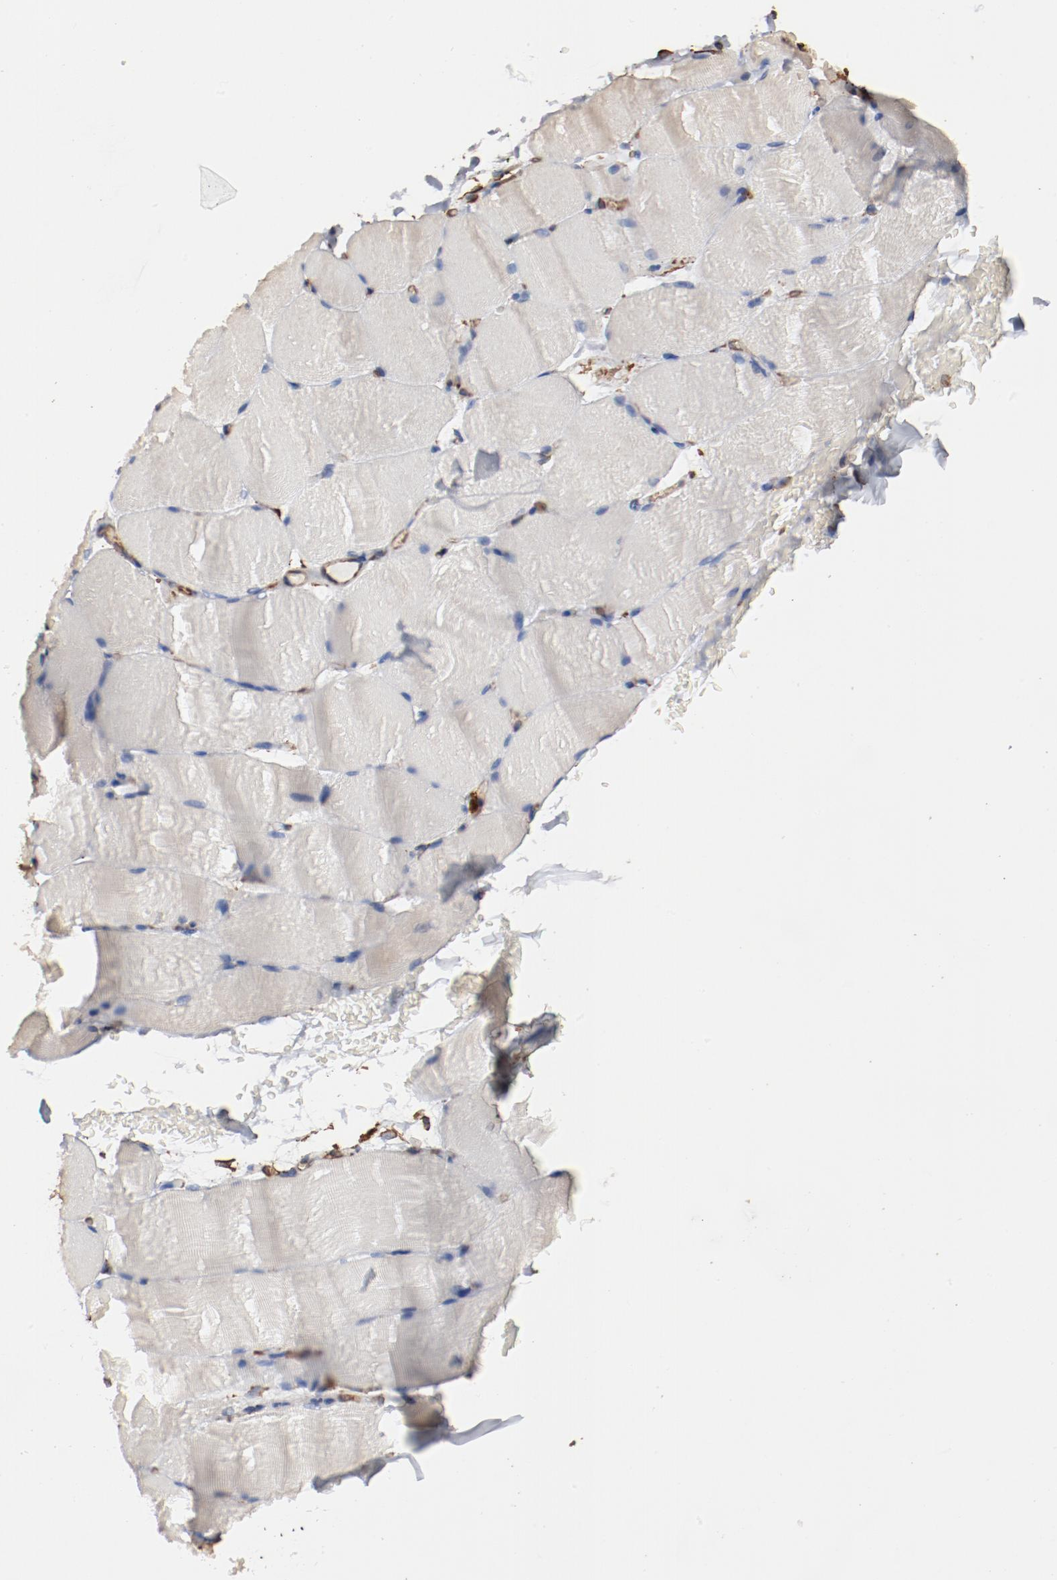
{"staining": {"intensity": "negative", "quantity": "none", "location": "none"}, "tissue": "skeletal muscle", "cell_type": "Myocytes", "image_type": "normal", "snomed": [{"axis": "morphology", "description": "Normal tissue, NOS"}, {"axis": "topography", "description": "Skeletal muscle"}], "caption": "Immunohistochemistry (IHC) micrograph of normal skeletal muscle: skeletal muscle stained with DAB (3,3'-diaminobenzidine) shows no significant protein expression in myocytes.", "gene": "PDIA3", "patient": {"sex": "female", "age": 37}}